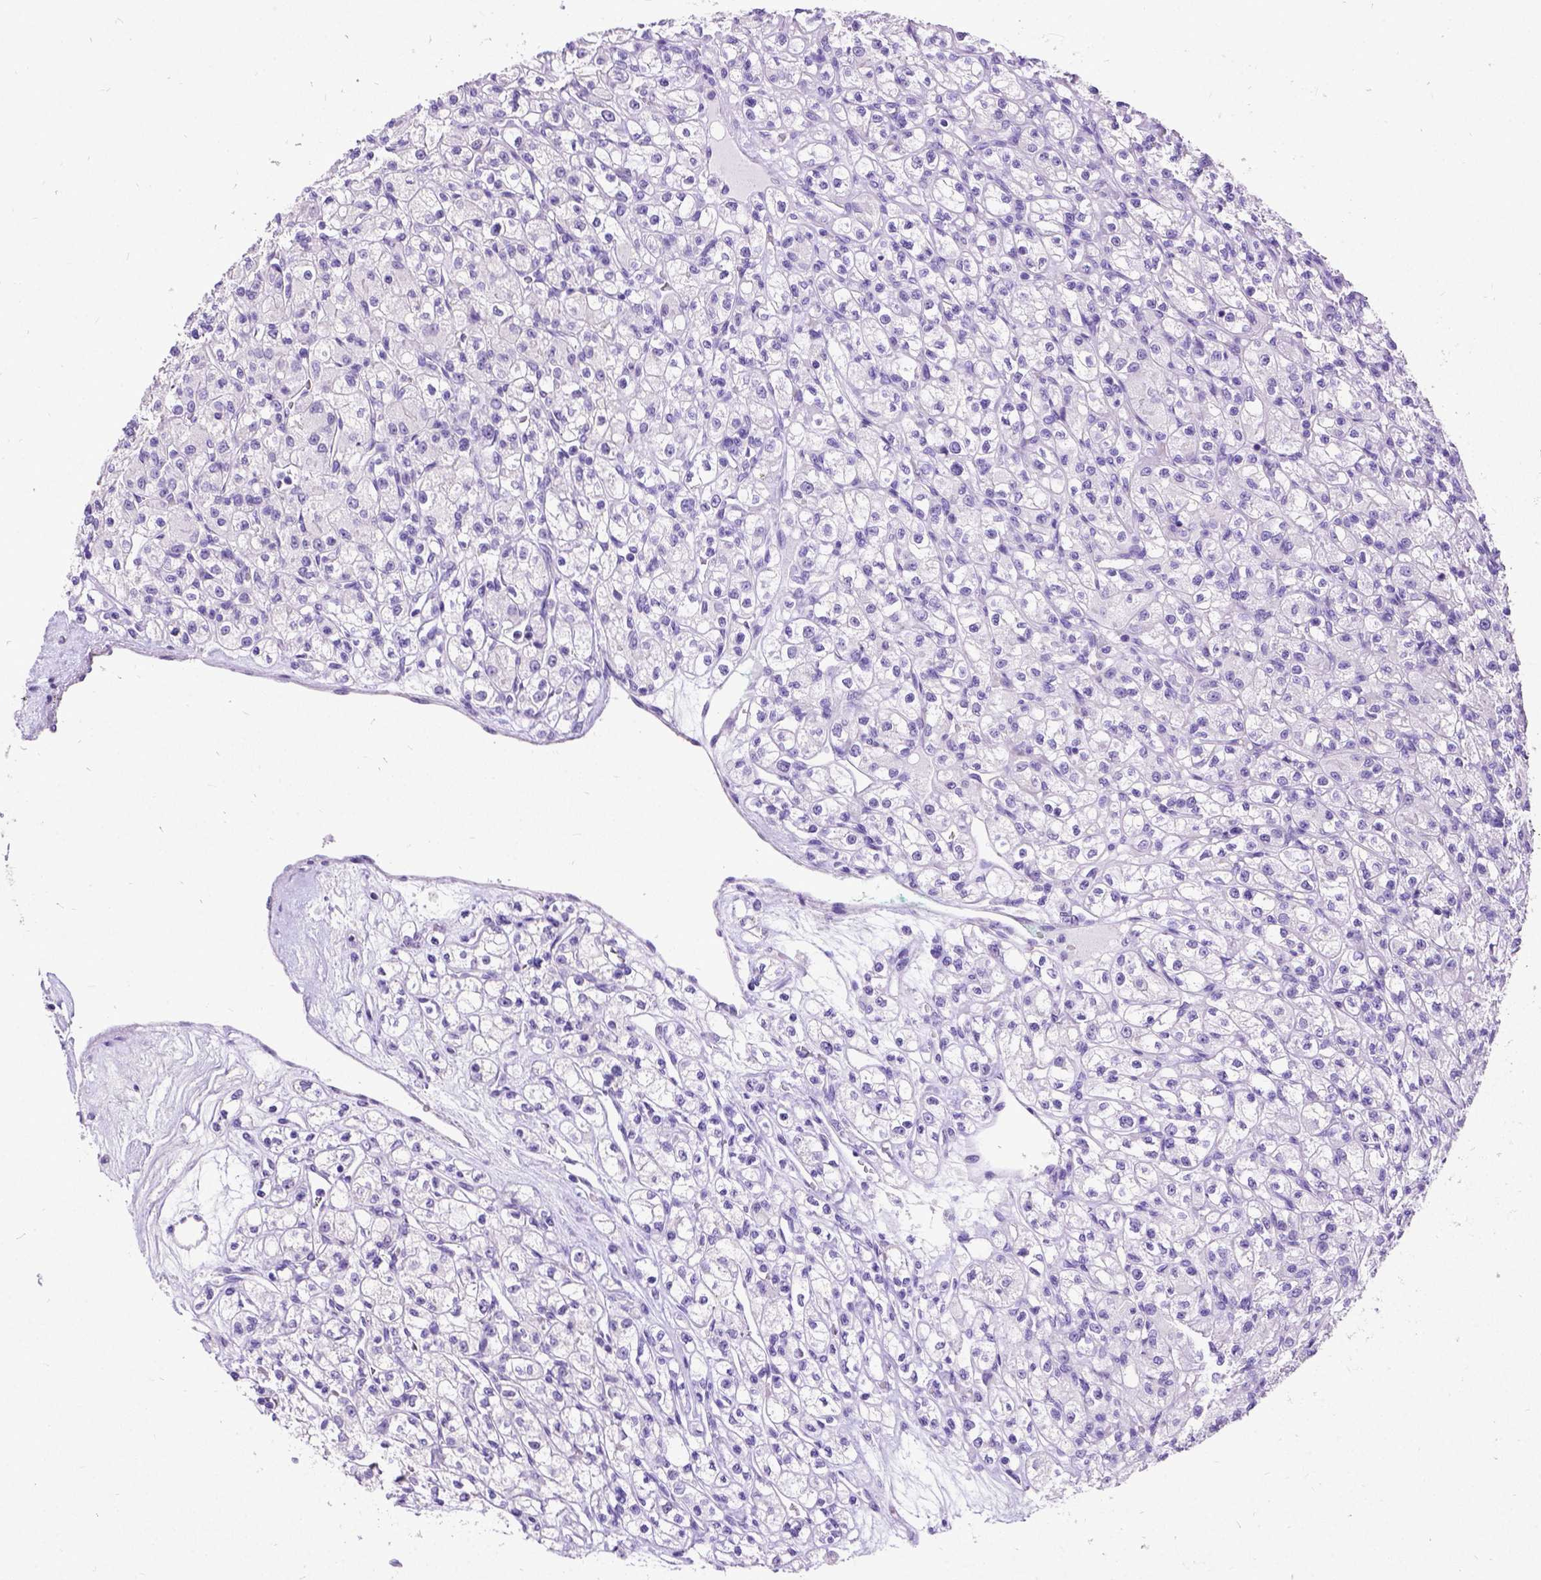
{"staining": {"intensity": "negative", "quantity": "none", "location": "none"}, "tissue": "renal cancer", "cell_type": "Tumor cells", "image_type": "cancer", "snomed": [{"axis": "morphology", "description": "Adenocarcinoma, NOS"}, {"axis": "topography", "description": "Kidney"}], "caption": "A high-resolution micrograph shows IHC staining of renal cancer (adenocarcinoma), which demonstrates no significant positivity in tumor cells.", "gene": "NEUROD4", "patient": {"sex": "female", "age": 70}}